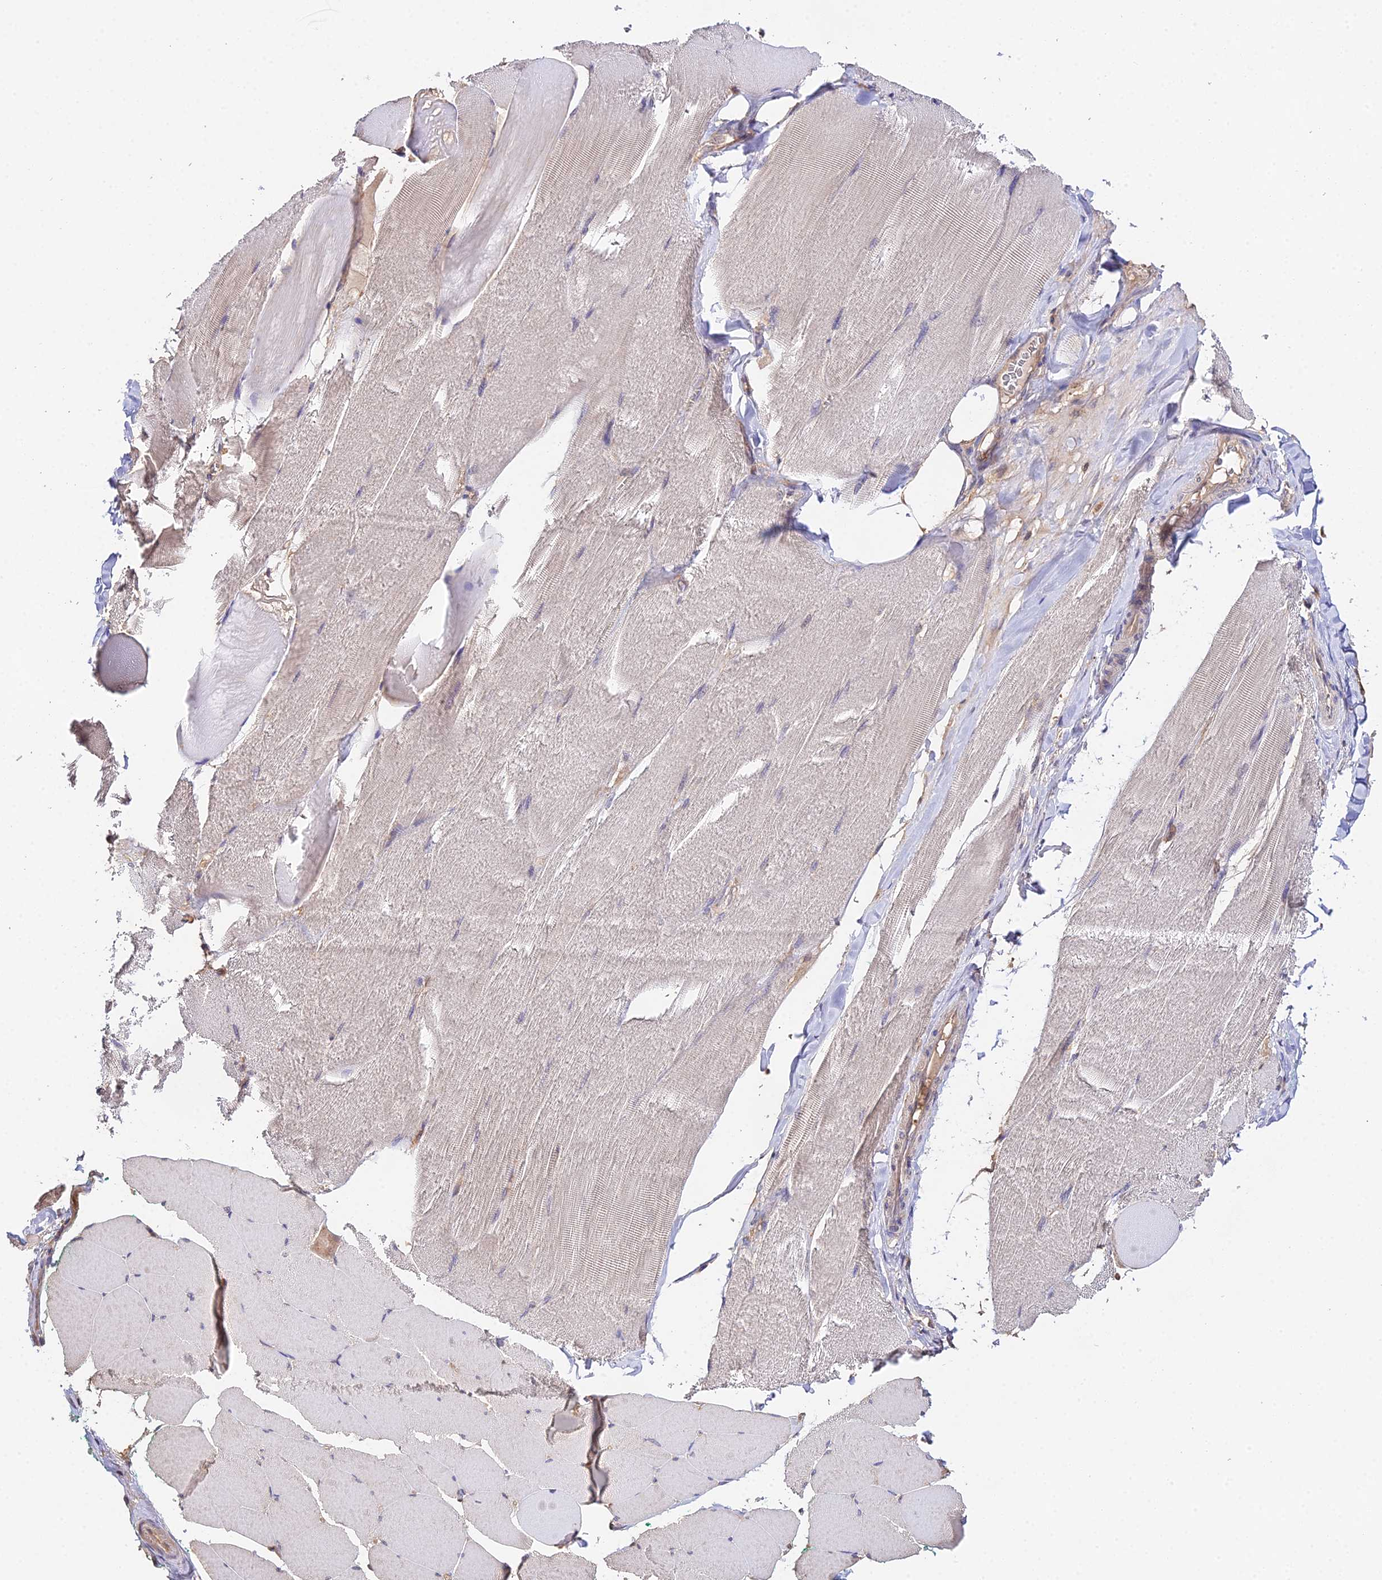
{"staining": {"intensity": "negative", "quantity": "none", "location": "none"}, "tissue": "skeletal muscle", "cell_type": "Myocytes", "image_type": "normal", "snomed": [{"axis": "morphology", "description": "Normal tissue, NOS"}, {"axis": "morphology", "description": "Squamous cell carcinoma, NOS"}, {"axis": "topography", "description": "Skeletal muscle"}], "caption": "Skeletal muscle was stained to show a protein in brown. There is no significant positivity in myocytes. (Immunohistochemistry (ihc), brightfield microscopy, high magnification).", "gene": "FBP1", "patient": {"sex": "male", "age": 51}}